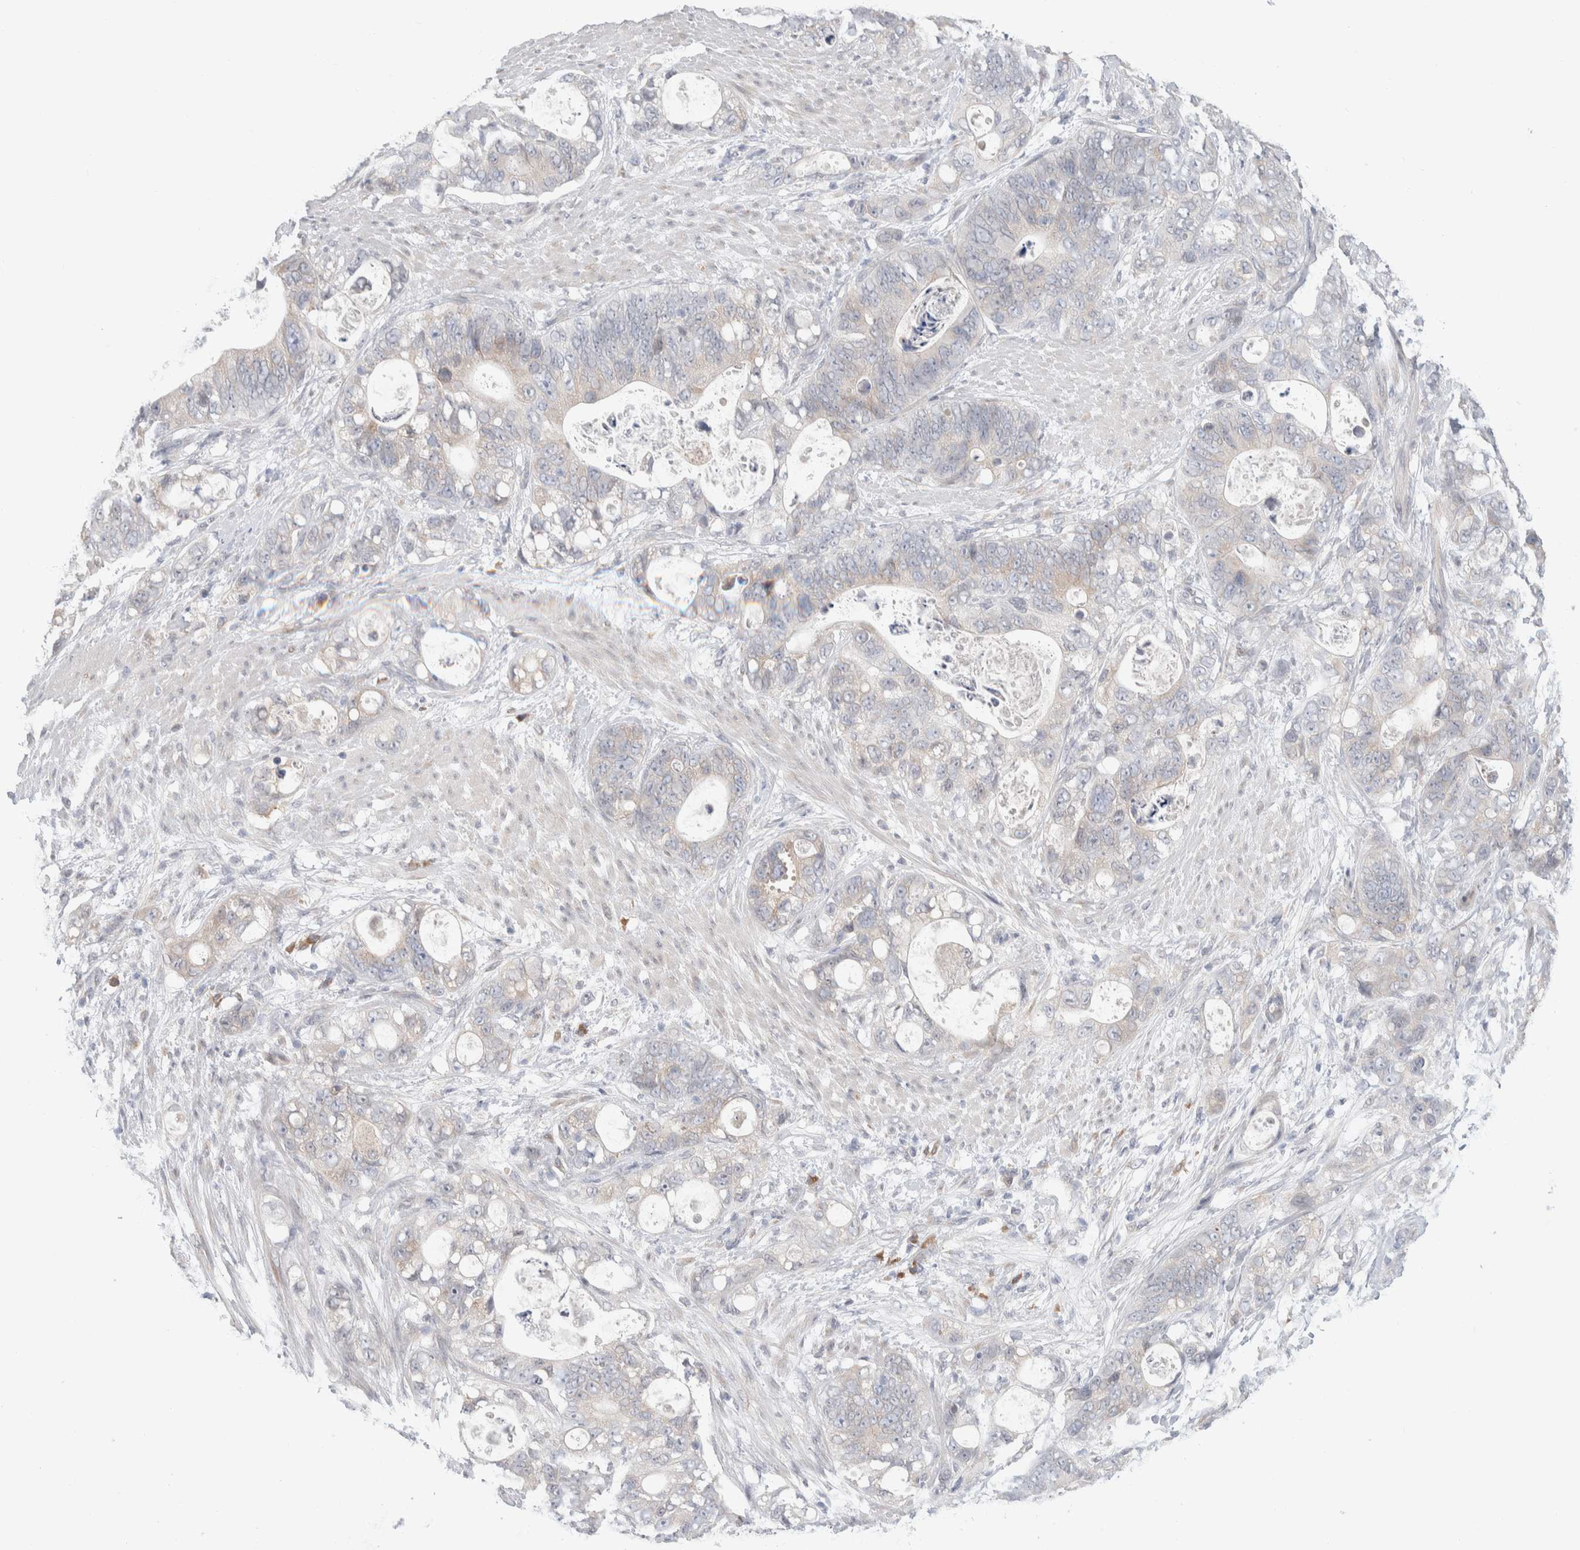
{"staining": {"intensity": "weak", "quantity": "<25%", "location": "cytoplasmic/membranous"}, "tissue": "stomach cancer", "cell_type": "Tumor cells", "image_type": "cancer", "snomed": [{"axis": "morphology", "description": "Normal tissue, NOS"}, {"axis": "morphology", "description": "Adenocarcinoma, NOS"}, {"axis": "topography", "description": "Stomach"}], "caption": "A histopathology image of adenocarcinoma (stomach) stained for a protein demonstrates no brown staining in tumor cells.", "gene": "RUSF1", "patient": {"sex": "female", "age": 89}}